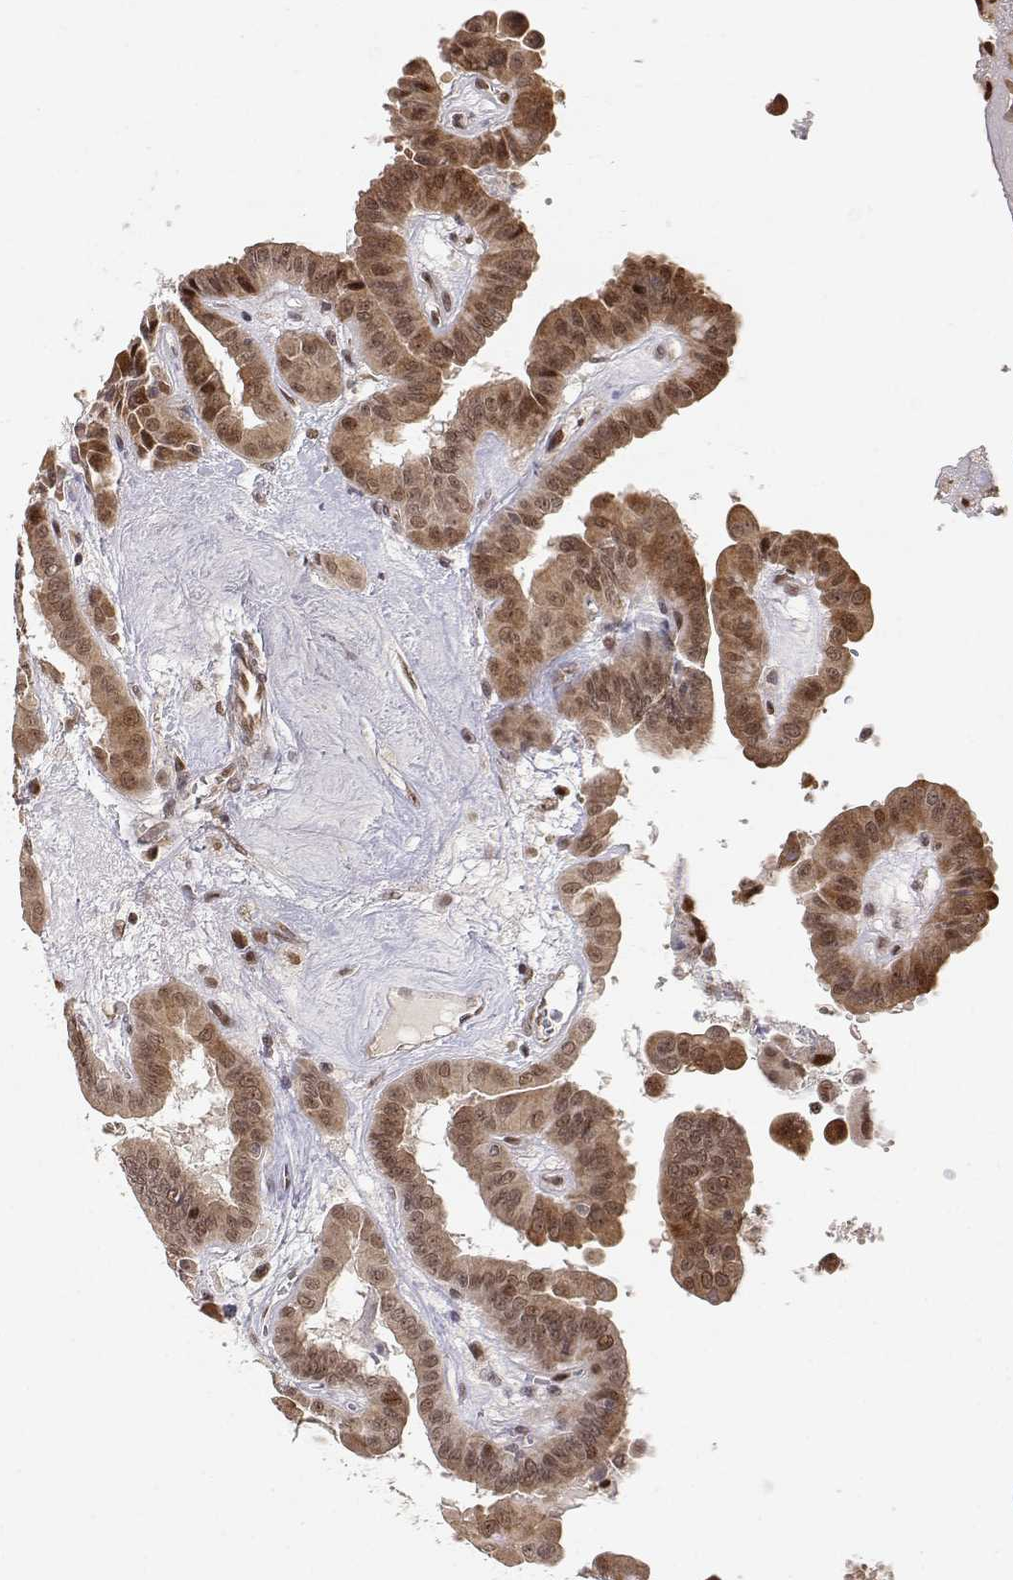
{"staining": {"intensity": "moderate", "quantity": ">75%", "location": "cytoplasmic/membranous,nuclear"}, "tissue": "thyroid cancer", "cell_type": "Tumor cells", "image_type": "cancer", "snomed": [{"axis": "morphology", "description": "Papillary adenocarcinoma, NOS"}, {"axis": "topography", "description": "Thyroid gland"}], "caption": "This histopathology image reveals thyroid papillary adenocarcinoma stained with IHC to label a protein in brown. The cytoplasmic/membranous and nuclear of tumor cells show moderate positivity for the protein. Nuclei are counter-stained blue.", "gene": "BRCA1", "patient": {"sex": "female", "age": 37}}